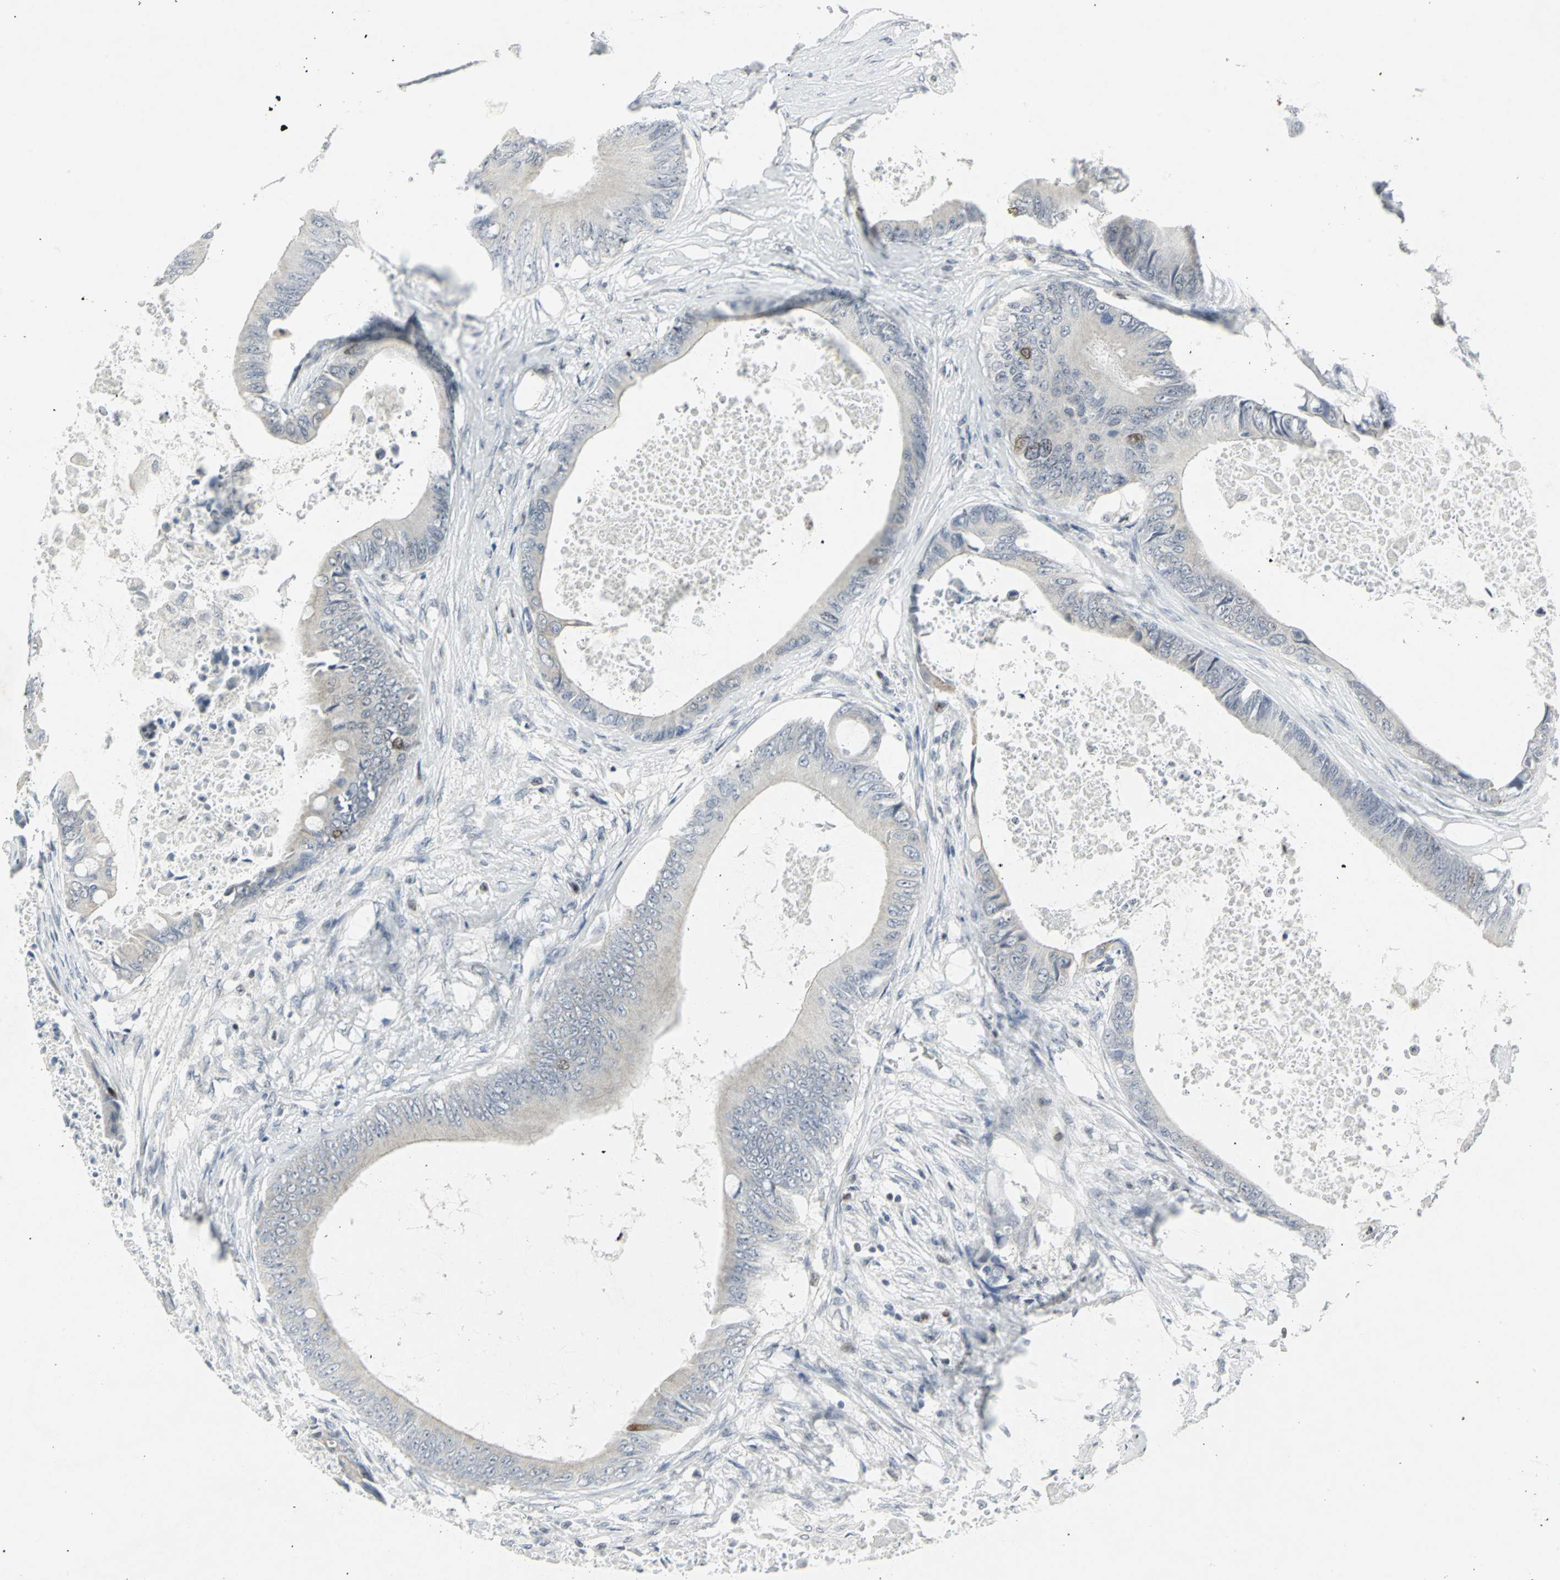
{"staining": {"intensity": "weak", "quantity": "<25%", "location": "nuclear"}, "tissue": "colorectal cancer", "cell_type": "Tumor cells", "image_type": "cancer", "snomed": [{"axis": "morphology", "description": "Normal tissue, NOS"}, {"axis": "morphology", "description": "Adenocarcinoma, NOS"}, {"axis": "topography", "description": "Rectum"}, {"axis": "topography", "description": "Peripheral nerve tissue"}], "caption": "The micrograph displays no staining of tumor cells in colorectal cancer (adenocarcinoma).", "gene": "RPA1", "patient": {"sex": "female", "age": 77}}